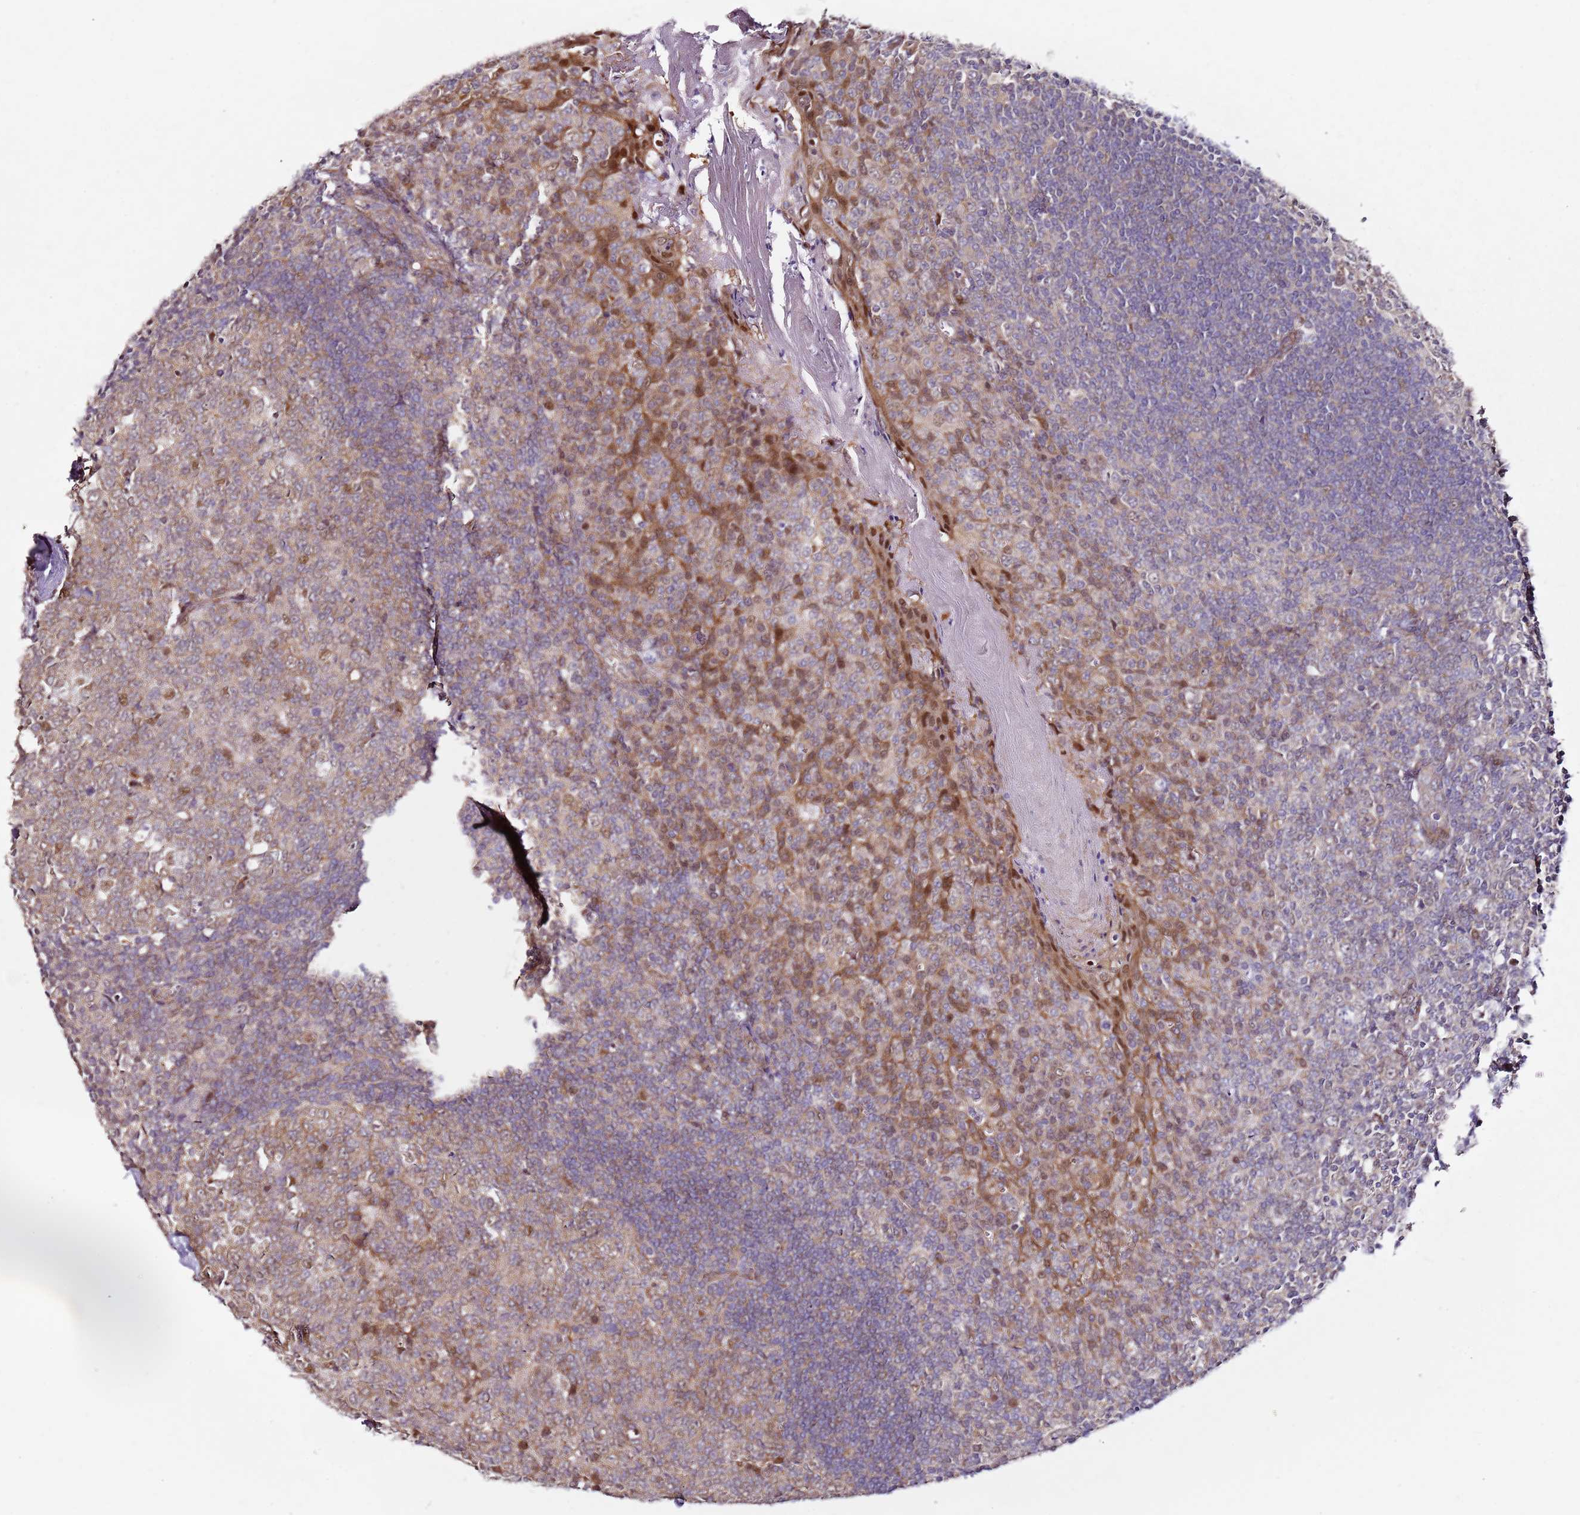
{"staining": {"intensity": "moderate", "quantity": "25%-75%", "location": "nuclear"}, "tissue": "tonsil", "cell_type": "Germinal center cells", "image_type": "normal", "snomed": [{"axis": "morphology", "description": "Normal tissue, NOS"}, {"axis": "topography", "description": "Tonsil"}], "caption": "Tonsil stained with DAB immunohistochemistry demonstrates medium levels of moderate nuclear staining in about 25%-75% of germinal center cells. The staining was performed using DAB (3,3'-diaminobenzidine), with brown indicating positive protein expression. Nuclei are stained blue with hematoxylin.", "gene": "PSMD4", "patient": {"sex": "male", "age": 27}}